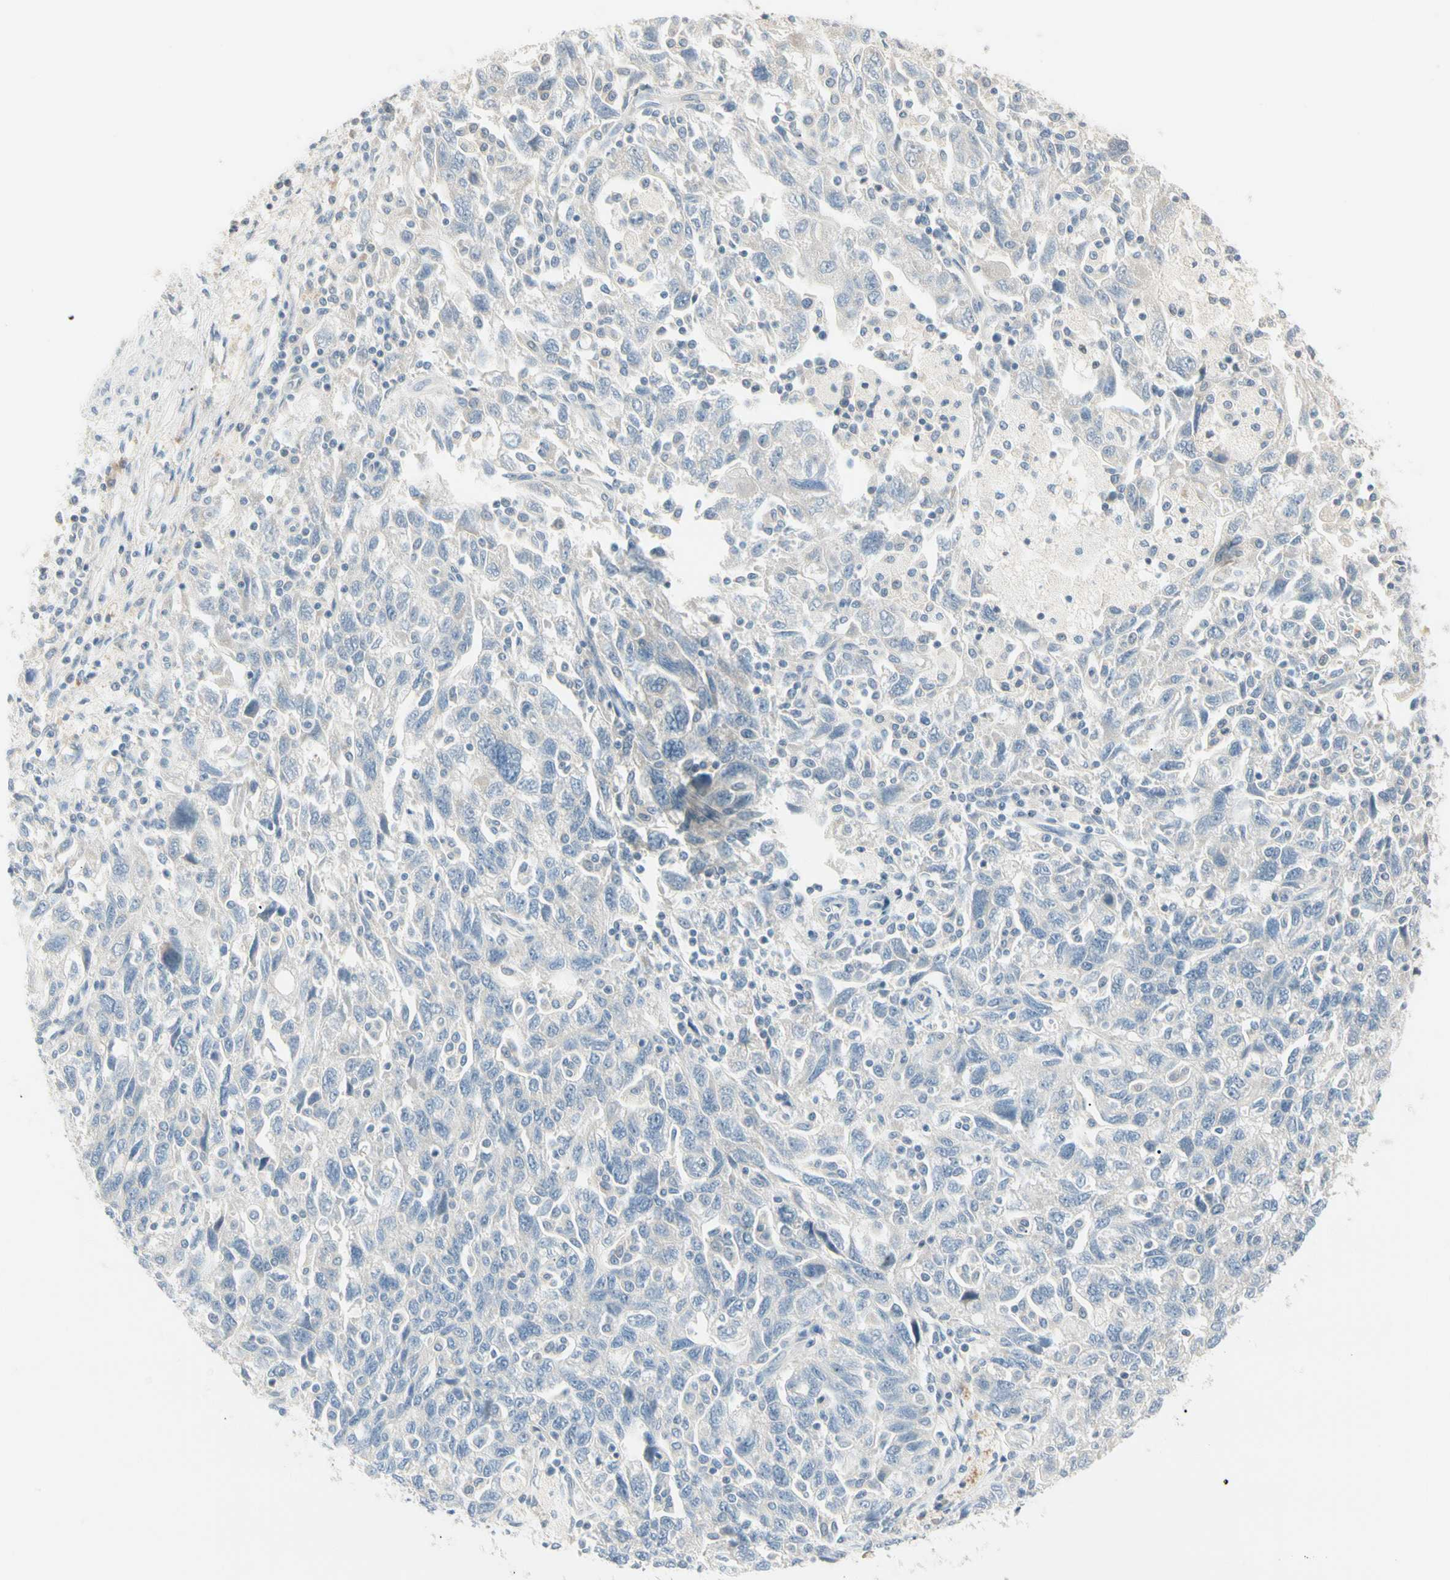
{"staining": {"intensity": "negative", "quantity": "none", "location": "none"}, "tissue": "ovarian cancer", "cell_type": "Tumor cells", "image_type": "cancer", "snomed": [{"axis": "morphology", "description": "Carcinoma, NOS"}, {"axis": "morphology", "description": "Cystadenocarcinoma, serous, NOS"}, {"axis": "topography", "description": "Ovary"}], "caption": "Immunohistochemical staining of human serous cystadenocarcinoma (ovarian) reveals no significant staining in tumor cells.", "gene": "ALDH18A1", "patient": {"sex": "female", "age": 69}}